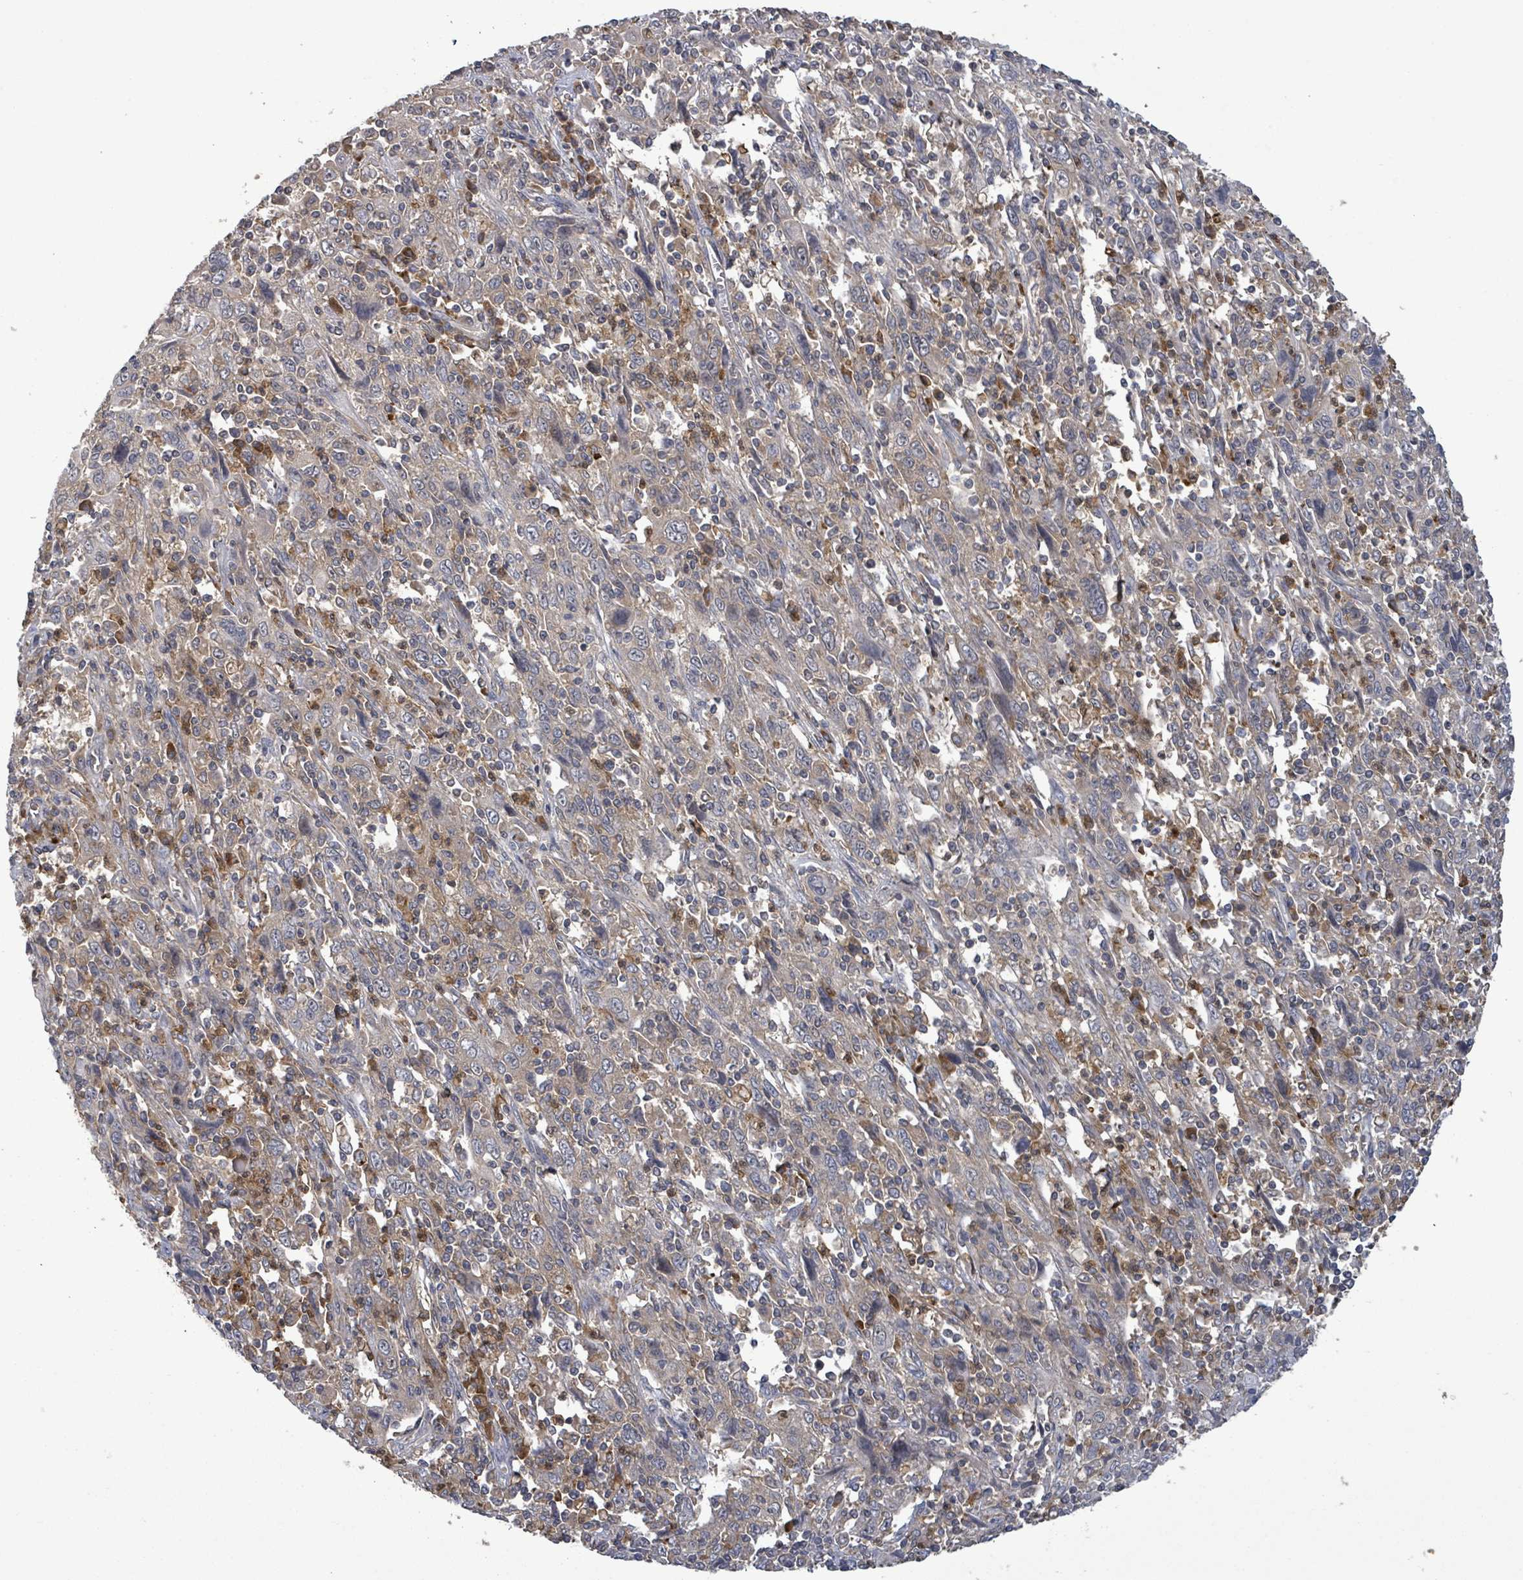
{"staining": {"intensity": "weak", "quantity": "25%-75%", "location": "cytoplasmic/membranous"}, "tissue": "cervical cancer", "cell_type": "Tumor cells", "image_type": "cancer", "snomed": [{"axis": "morphology", "description": "Squamous cell carcinoma, NOS"}, {"axis": "topography", "description": "Cervix"}], "caption": "Protein staining reveals weak cytoplasmic/membranous expression in about 25%-75% of tumor cells in cervical squamous cell carcinoma.", "gene": "SERPINE3", "patient": {"sex": "female", "age": 46}}